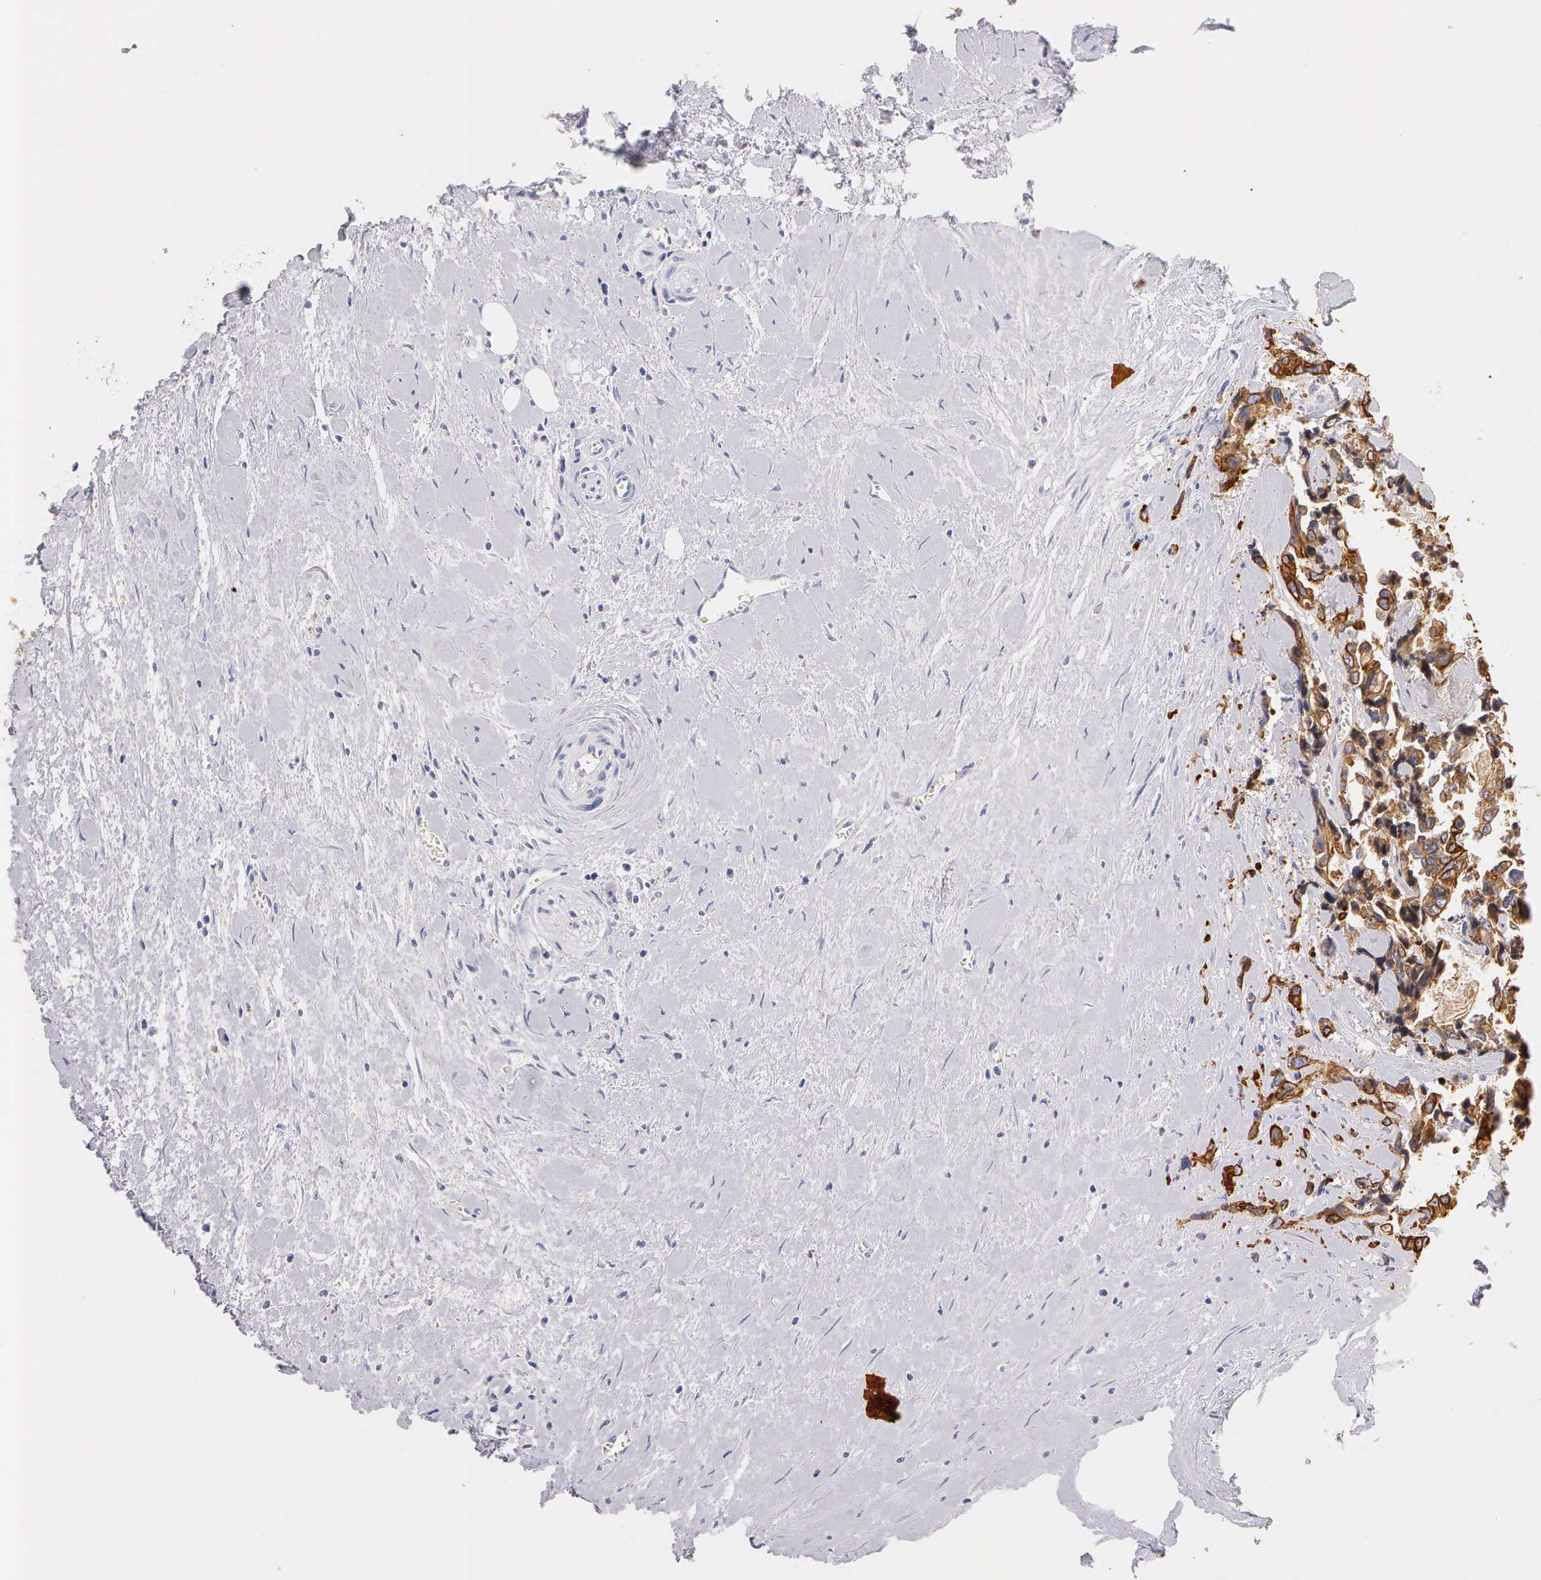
{"staining": {"intensity": "strong", "quantity": ">75%", "location": "cytoplasmic/membranous"}, "tissue": "colorectal cancer", "cell_type": "Tumor cells", "image_type": "cancer", "snomed": [{"axis": "morphology", "description": "Adenocarcinoma, NOS"}, {"axis": "topography", "description": "Rectum"}], "caption": "Colorectal cancer (adenocarcinoma) stained with a protein marker shows strong staining in tumor cells.", "gene": "KRT17", "patient": {"sex": "male", "age": 76}}